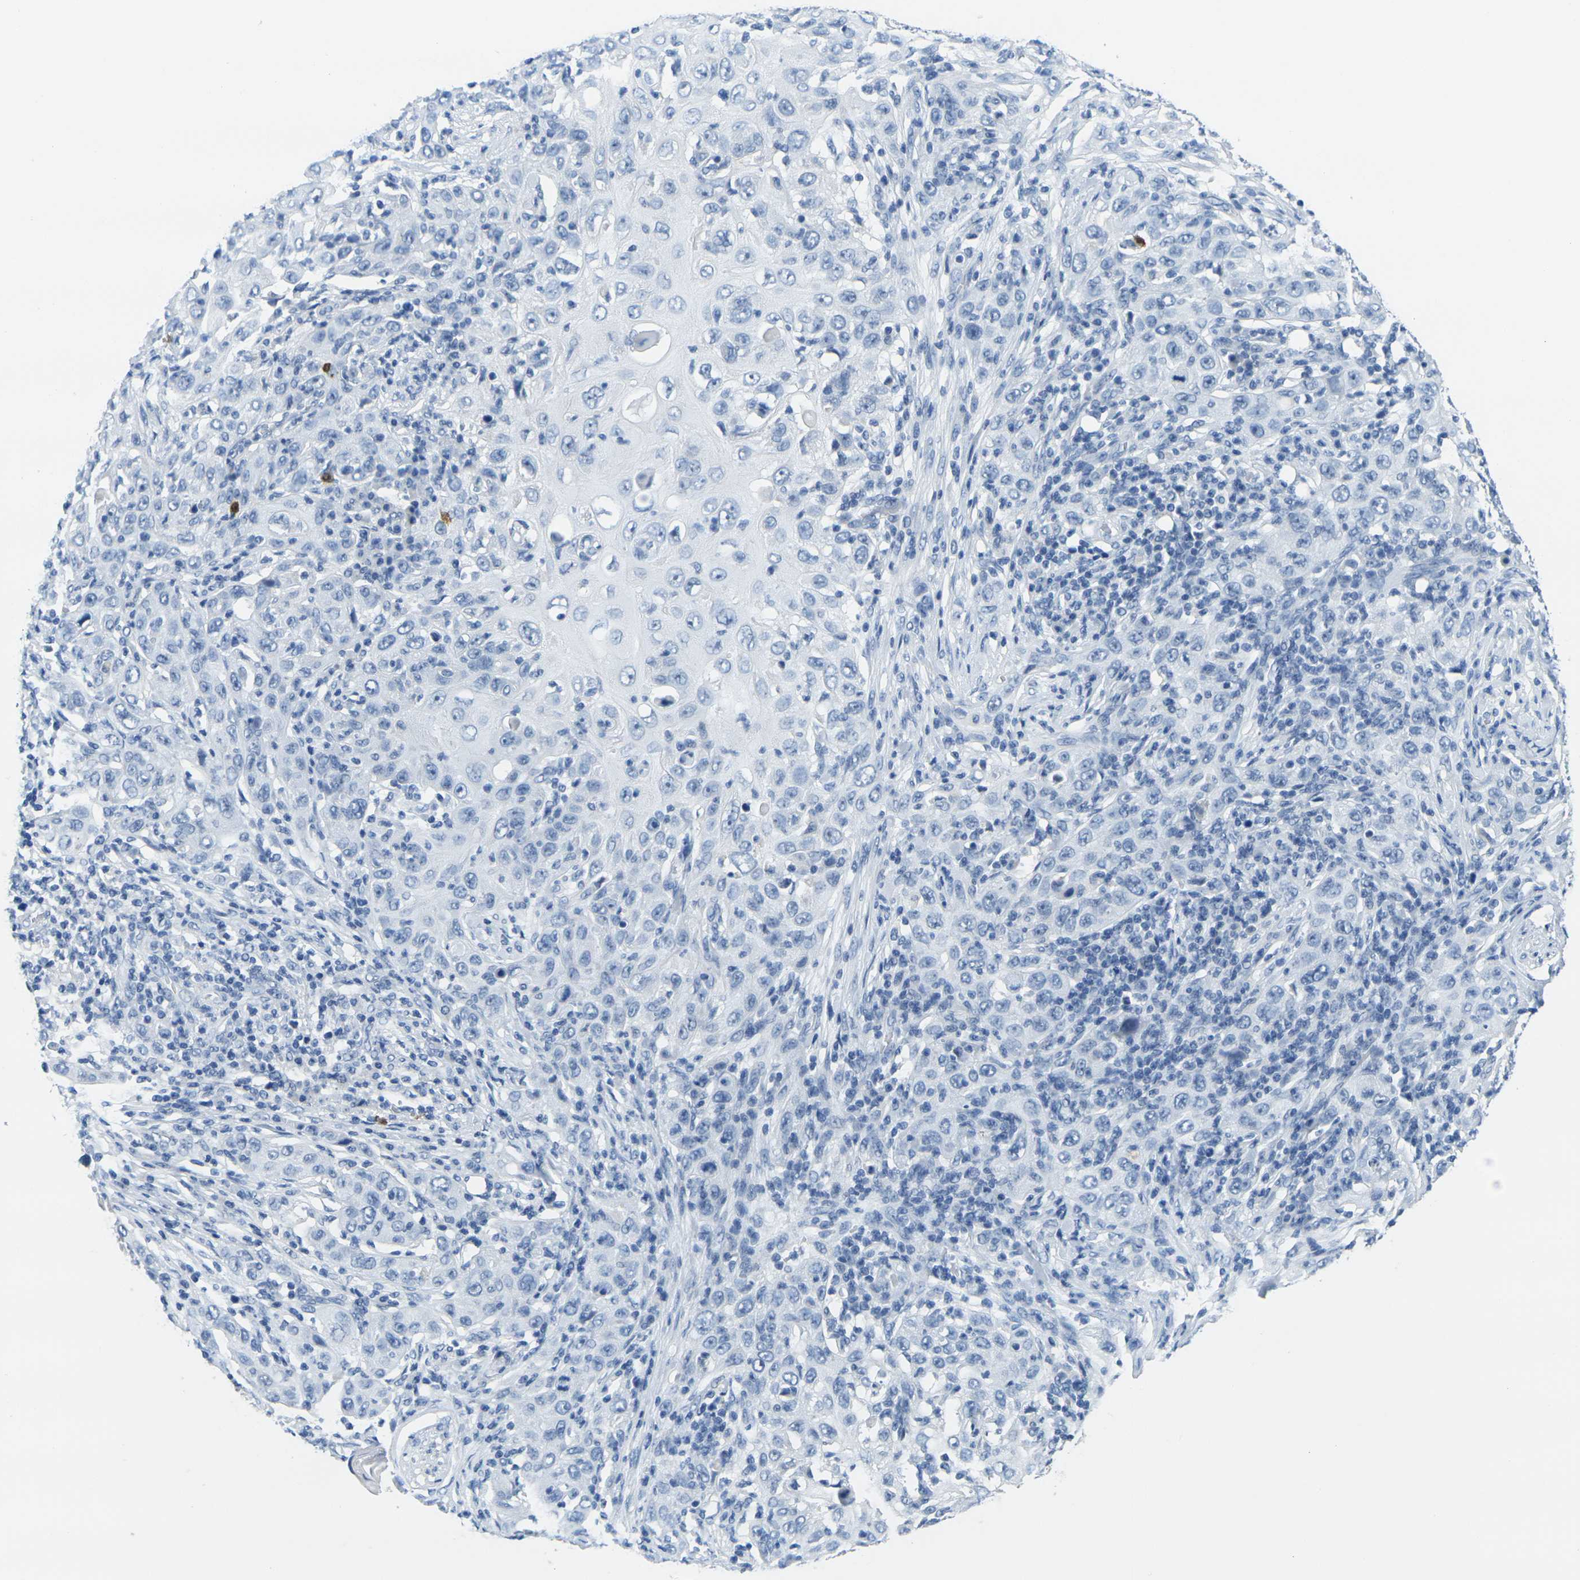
{"staining": {"intensity": "negative", "quantity": "none", "location": "none"}, "tissue": "skin cancer", "cell_type": "Tumor cells", "image_type": "cancer", "snomed": [{"axis": "morphology", "description": "Squamous cell carcinoma, NOS"}, {"axis": "topography", "description": "Skin"}], "caption": "IHC of squamous cell carcinoma (skin) shows no staining in tumor cells.", "gene": "GPR15", "patient": {"sex": "female", "age": 88}}